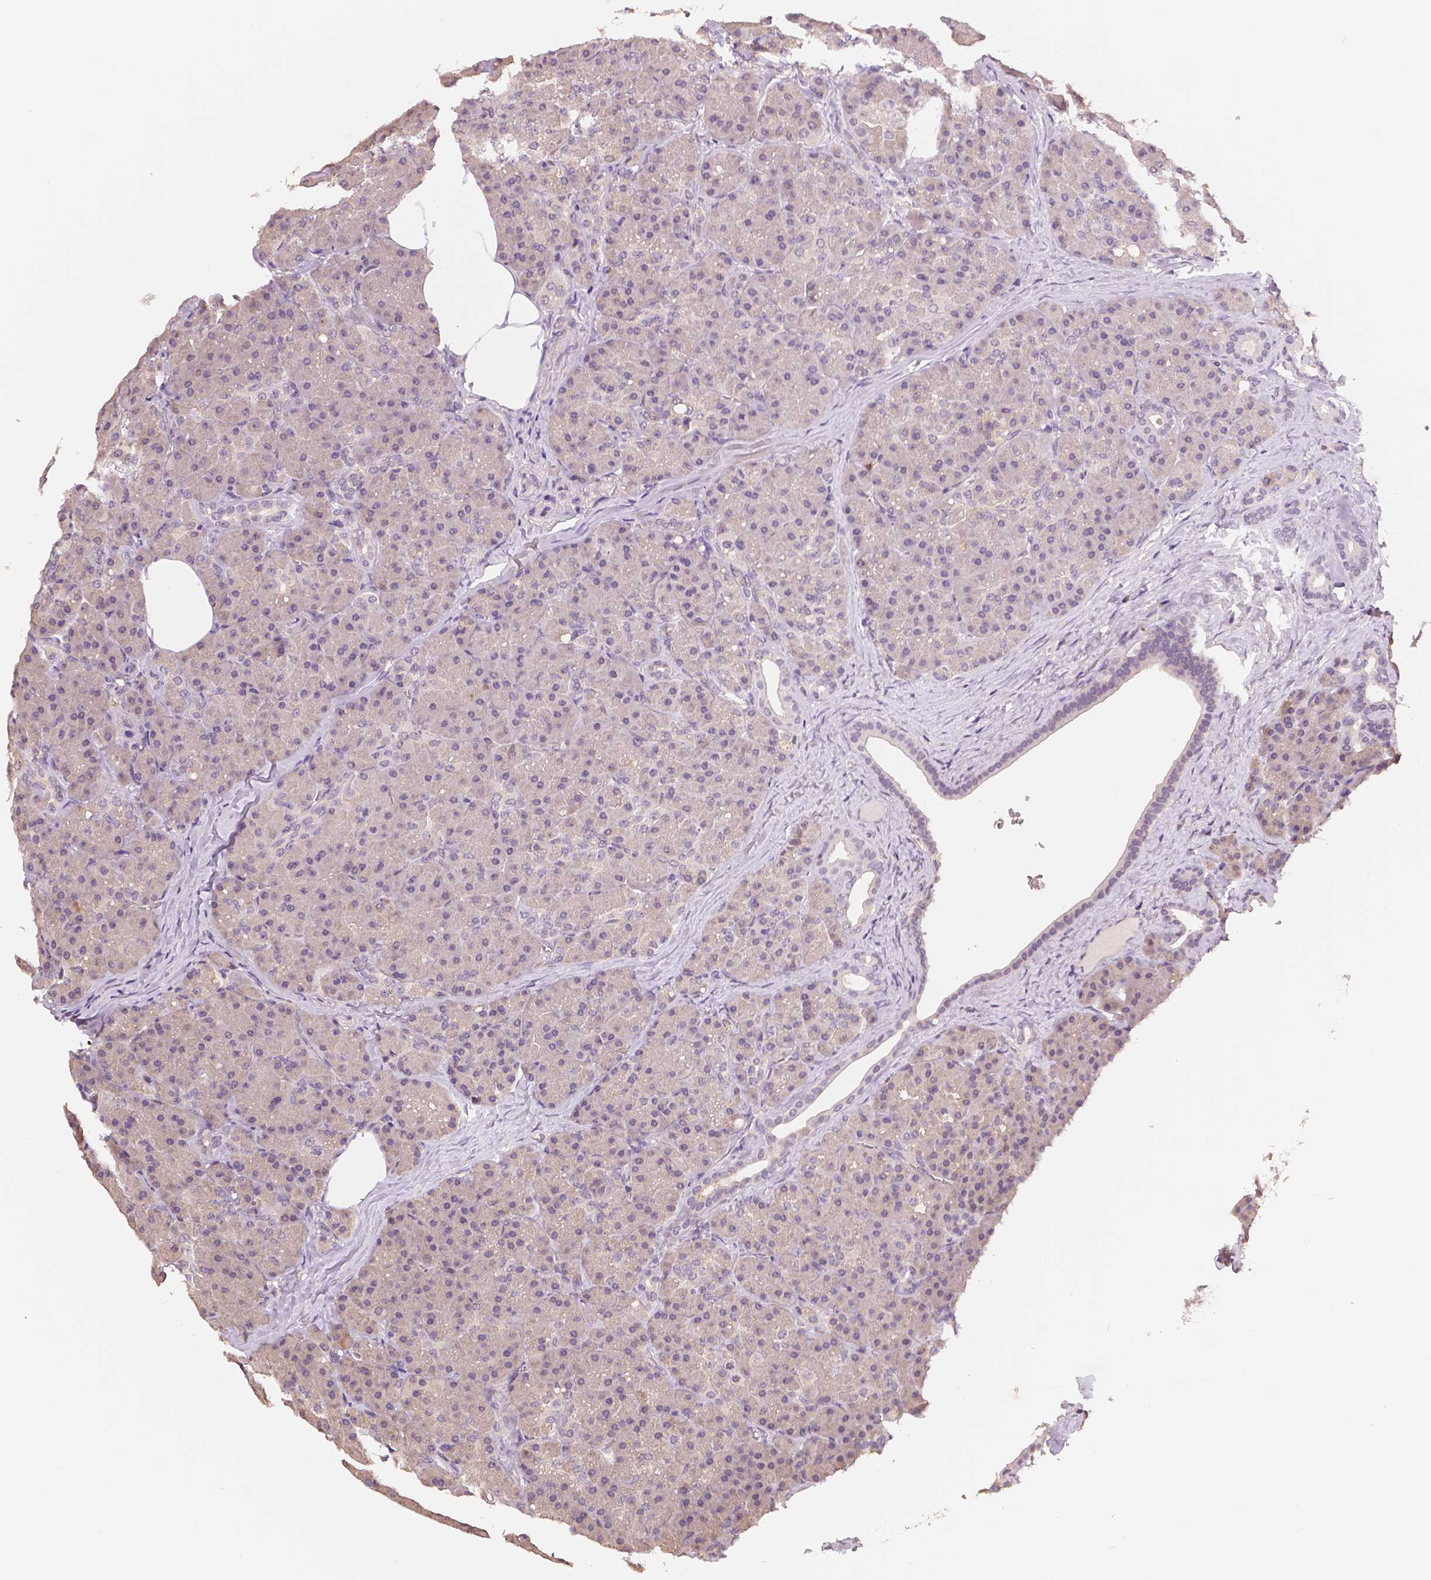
{"staining": {"intensity": "weak", "quantity": "<25%", "location": "cytoplasmic/membranous"}, "tissue": "pancreas", "cell_type": "Exocrine glandular cells", "image_type": "normal", "snomed": [{"axis": "morphology", "description": "Normal tissue, NOS"}, {"axis": "topography", "description": "Pancreas"}], "caption": "This photomicrograph is of normal pancreas stained with IHC to label a protein in brown with the nuclei are counter-stained blue. There is no staining in exocrine glandular cells. (Brightfield microscopy of DAB (3,3'-diaminobenzidine) IHC at high magnification).", "gene": "MAP1LC3B", "patient": {"sex": "male", "age": 57}}